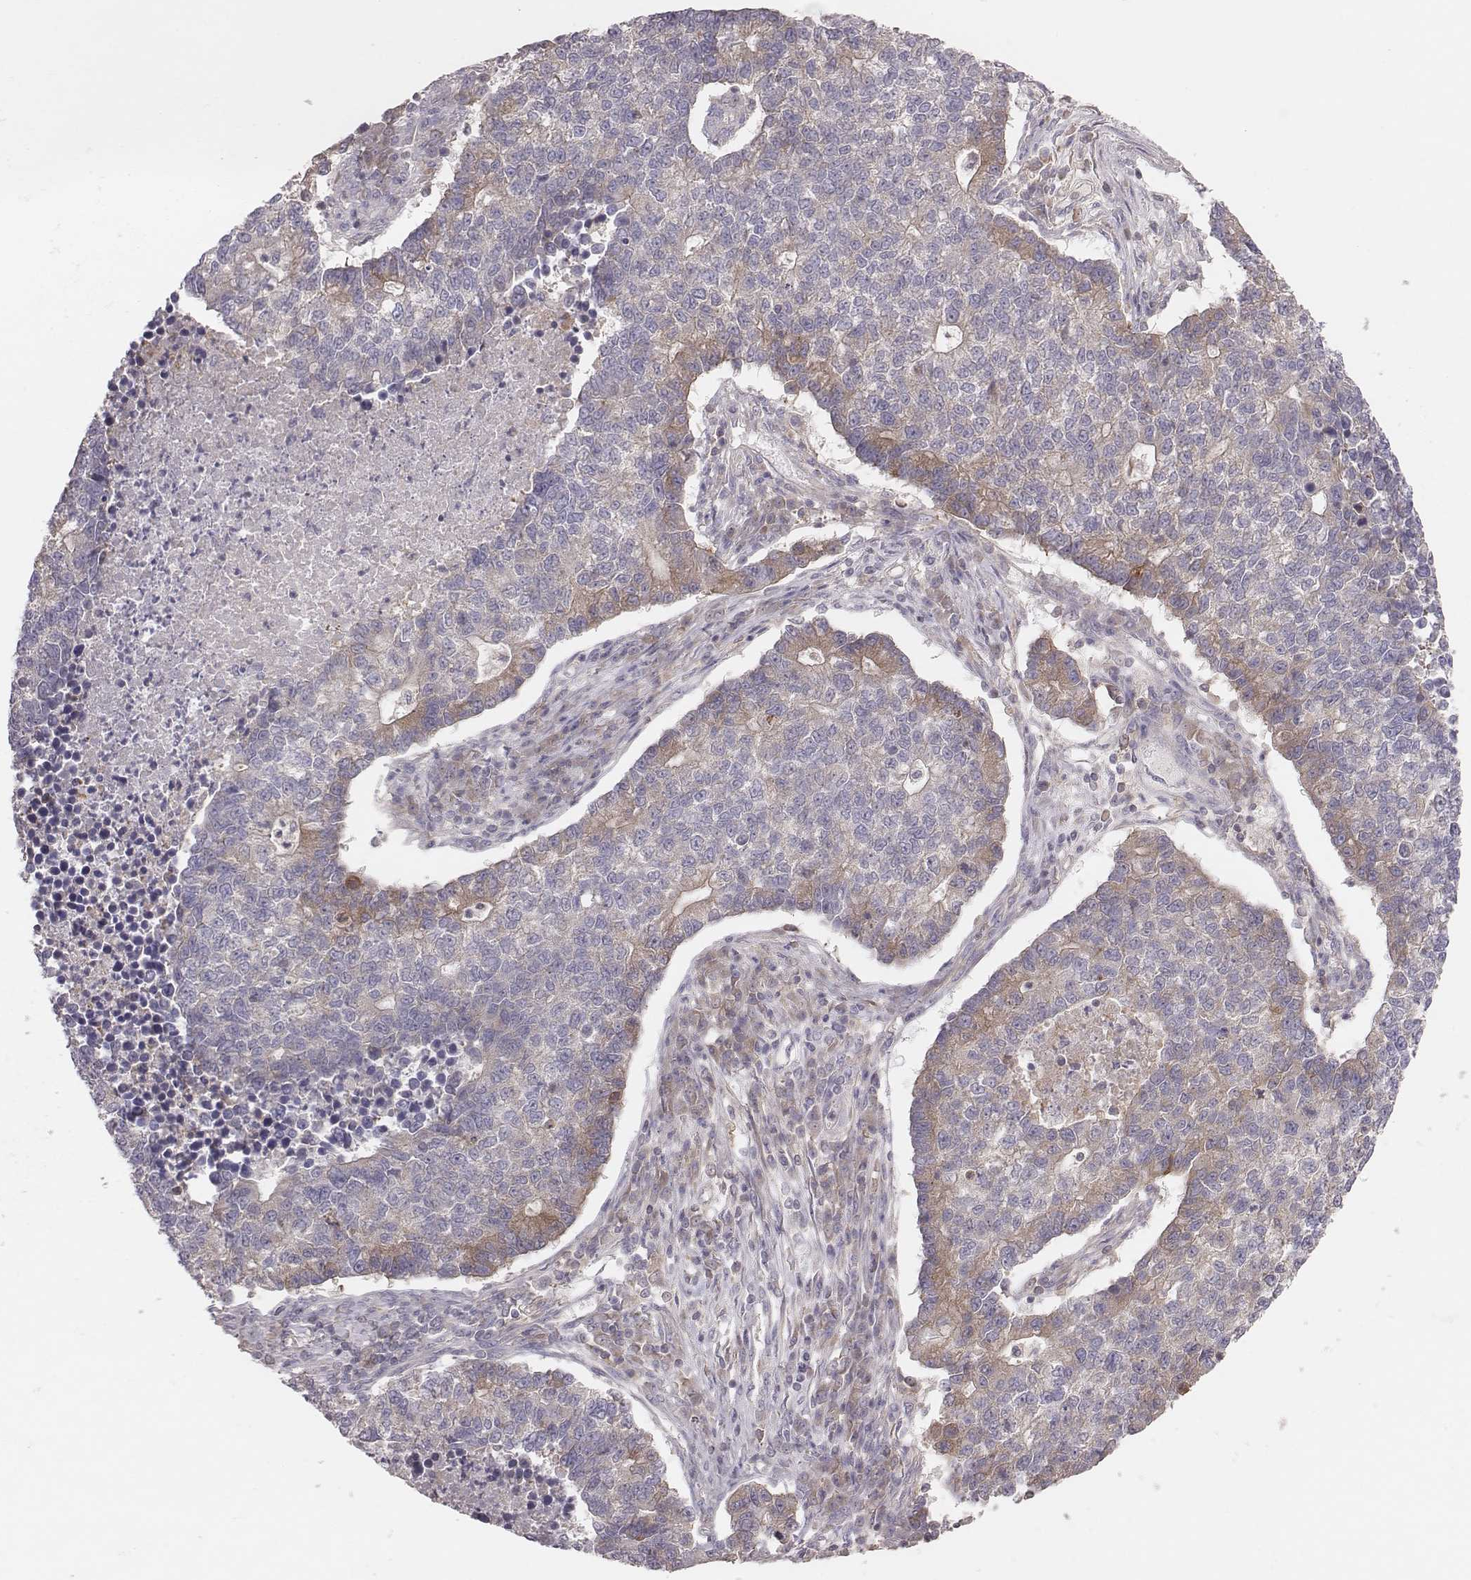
{"staining": {"intensity": "weak", "quantity": "<25%", "location": "cytoplasmic/membranous"}, "tissue": "lung cancer", "cell_type": "Tumor cells", "image_type": "cancer", "snomed": [{"axis": "morphology", "description": "Adenocarcinoma, NOS"}, {"axis": "topography", "description": "Lung"}], "caption": "Tumor cells are negative for protein expression in human adenocarcinoma (lung).", "gene": "CAD", "patient": {"sex": "male", "age": 57}}